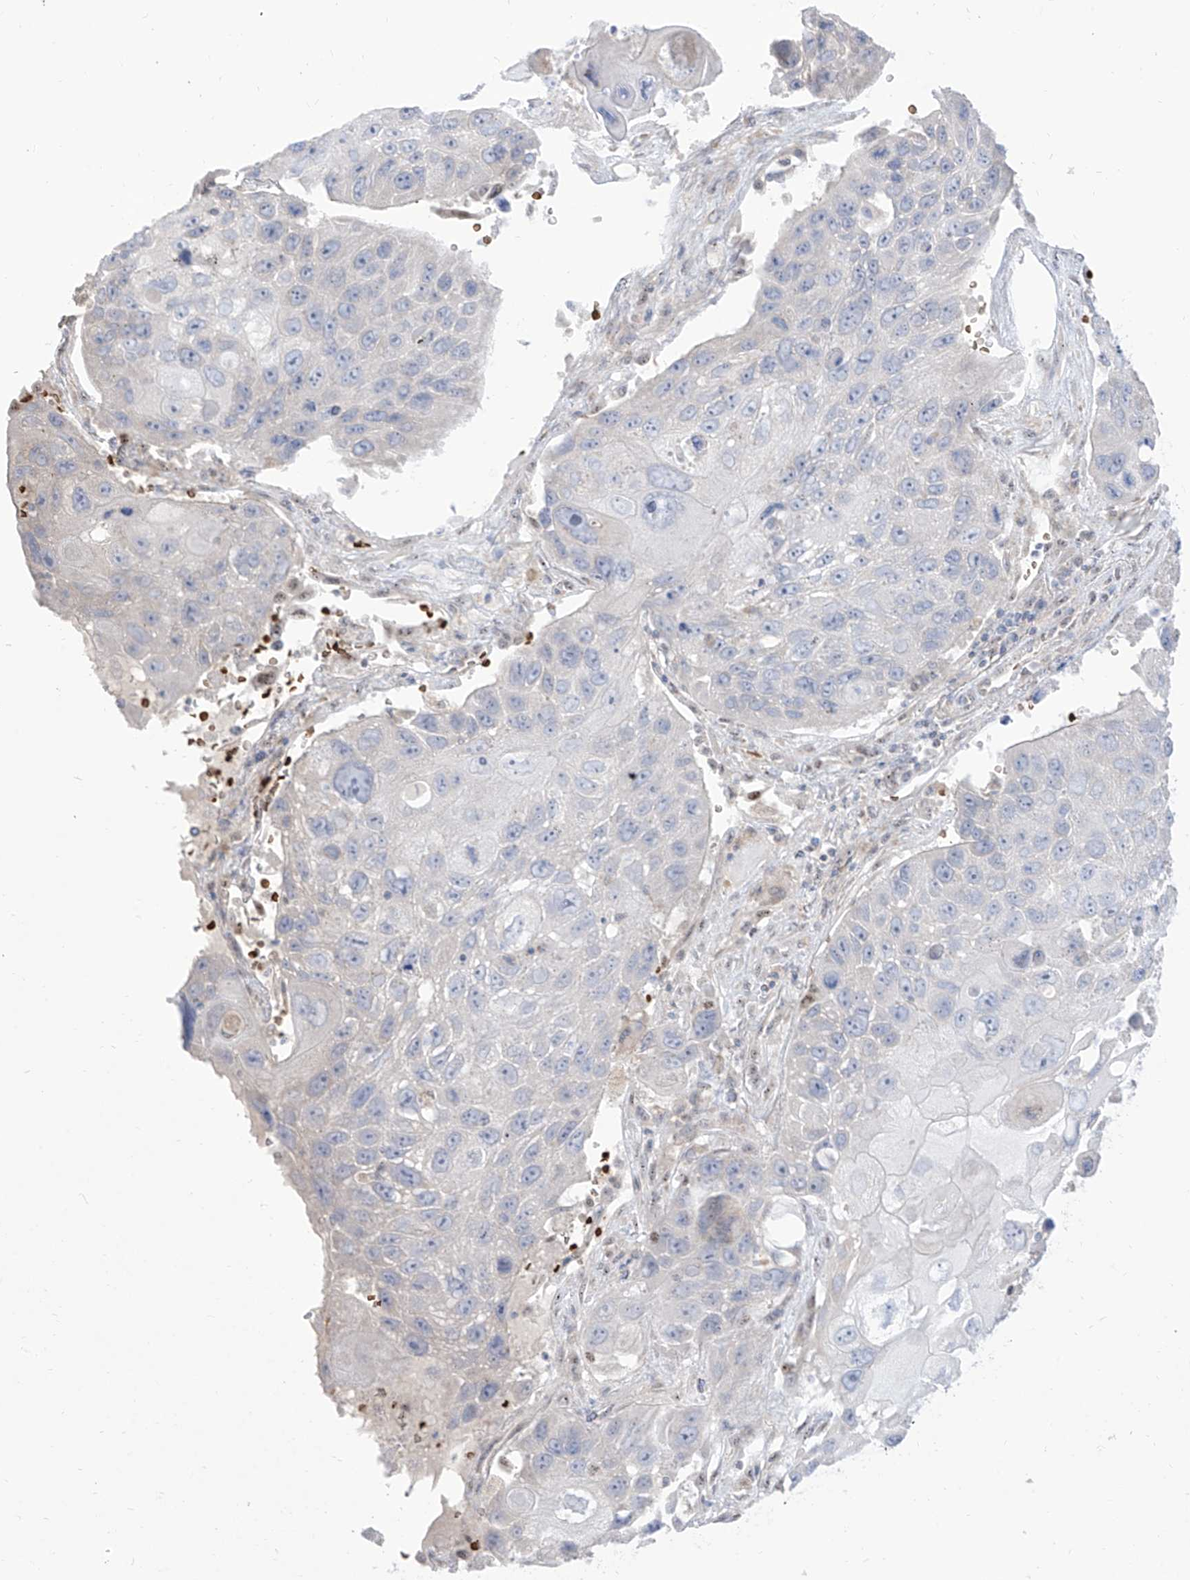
{"staining": {"intensity": "negative", "quantity": "none", "location": "none"}, "tissue": "lung cancer", "cell_type": "Tumor cells", "image_type": "cancer", "snomed": [{"axis": "morphology", "description": "Squamous cell carcinoma, NOS"}, {"axis": "topography", "description": "Lung"}], "caption": "There is no significant expression in tumor cells of lung cancer.", "gene": "ARHGEF40", "patient": {"sex": "male", "age": 61}}